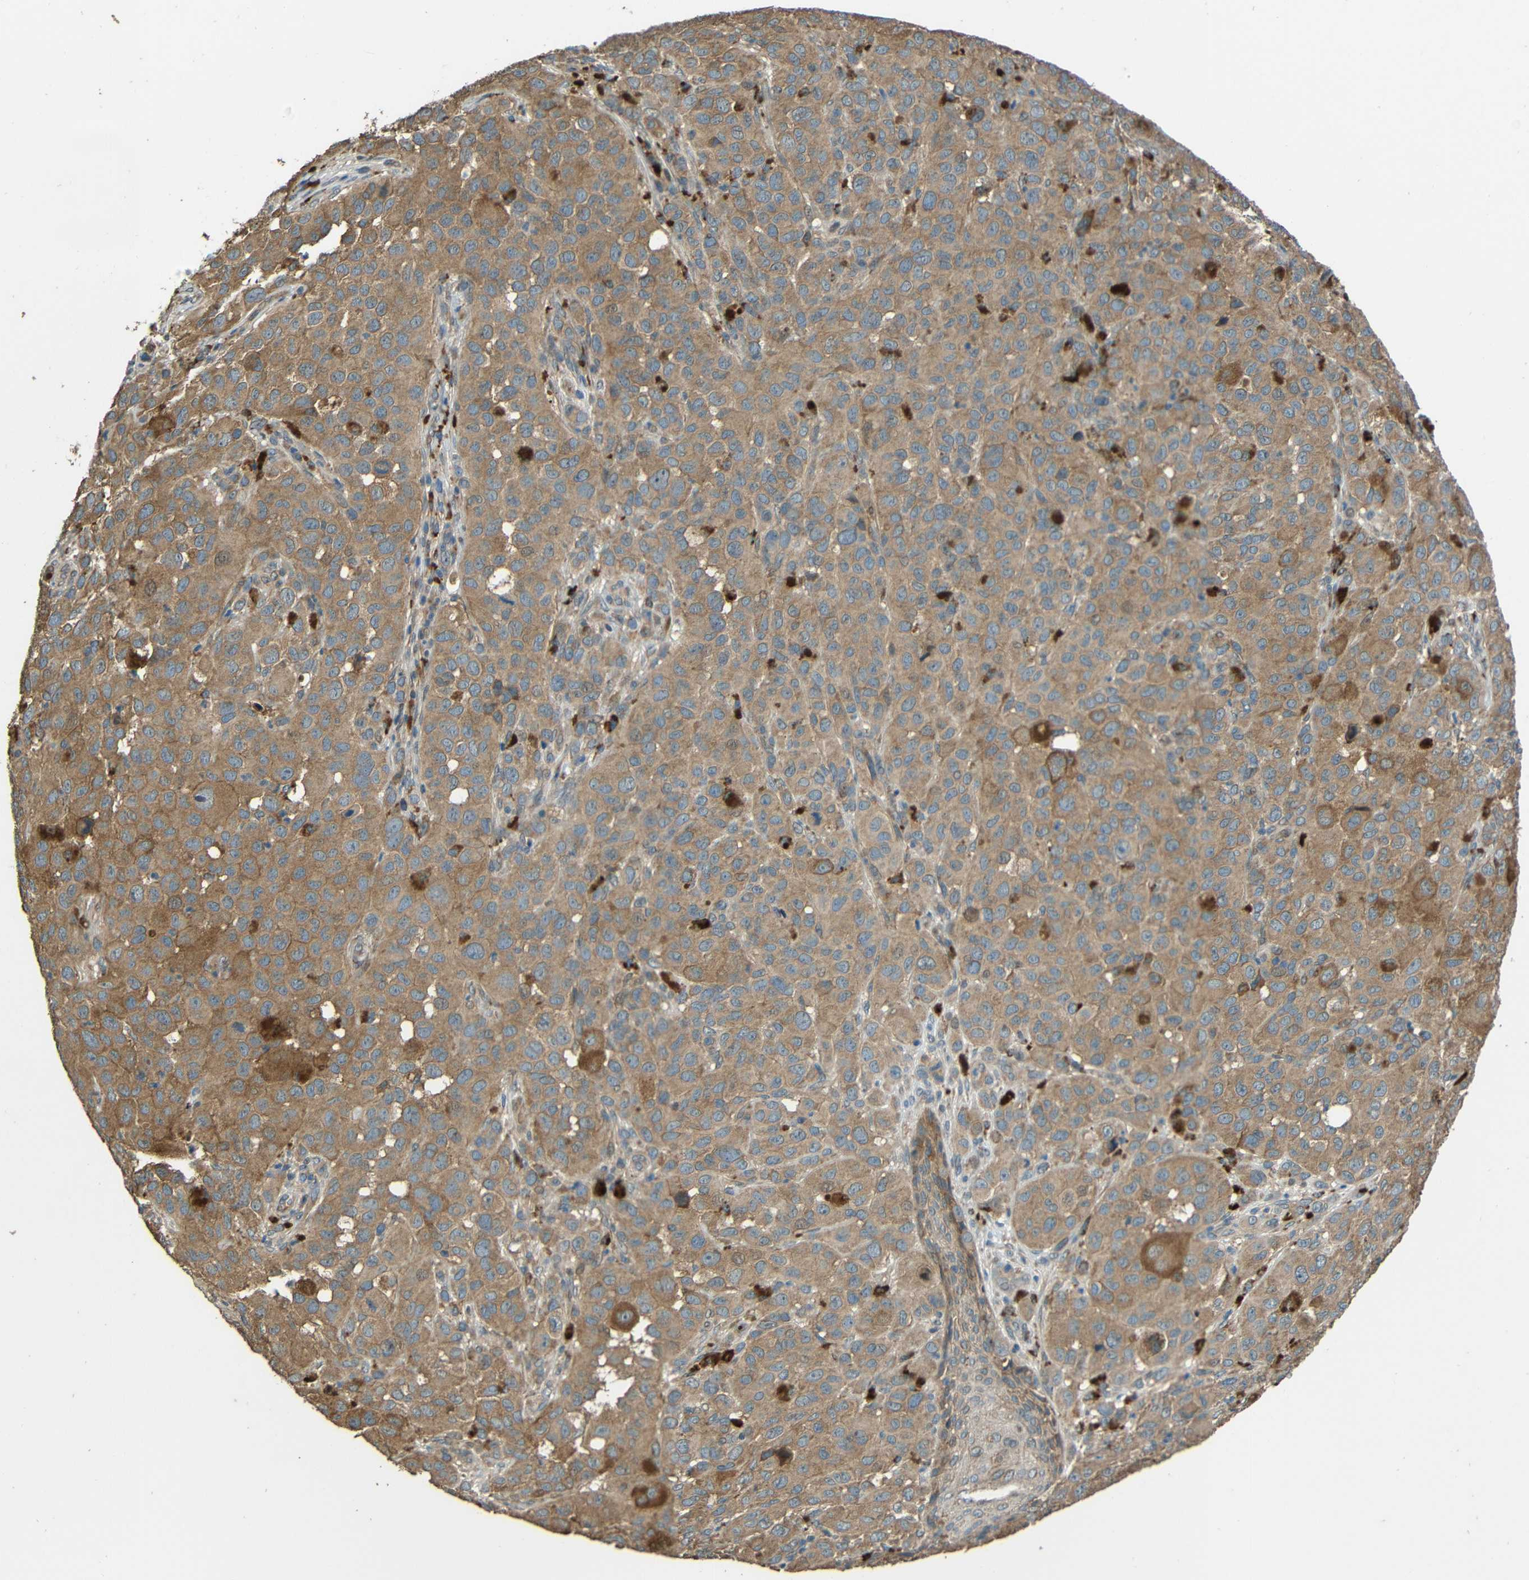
{"staining": {"intensity": "moderate", "quantity": ">75%", "location": "cytoplasmic/membranous"}, "tissue": "melanoma", "cell_type": "Tumor cells", "image_type": "cancer", "snomed": [{"axis": "morphology", "description": "Malignant melanoma, NOS"}, {"axis": "topography", "description": "Skin"}], "caption": "Malignant melanoma stained with a protein marker demonstrates moderate staining in tumor cells.", "gene": "ACACA", "patient": {"sex": "male", "age": 96}}